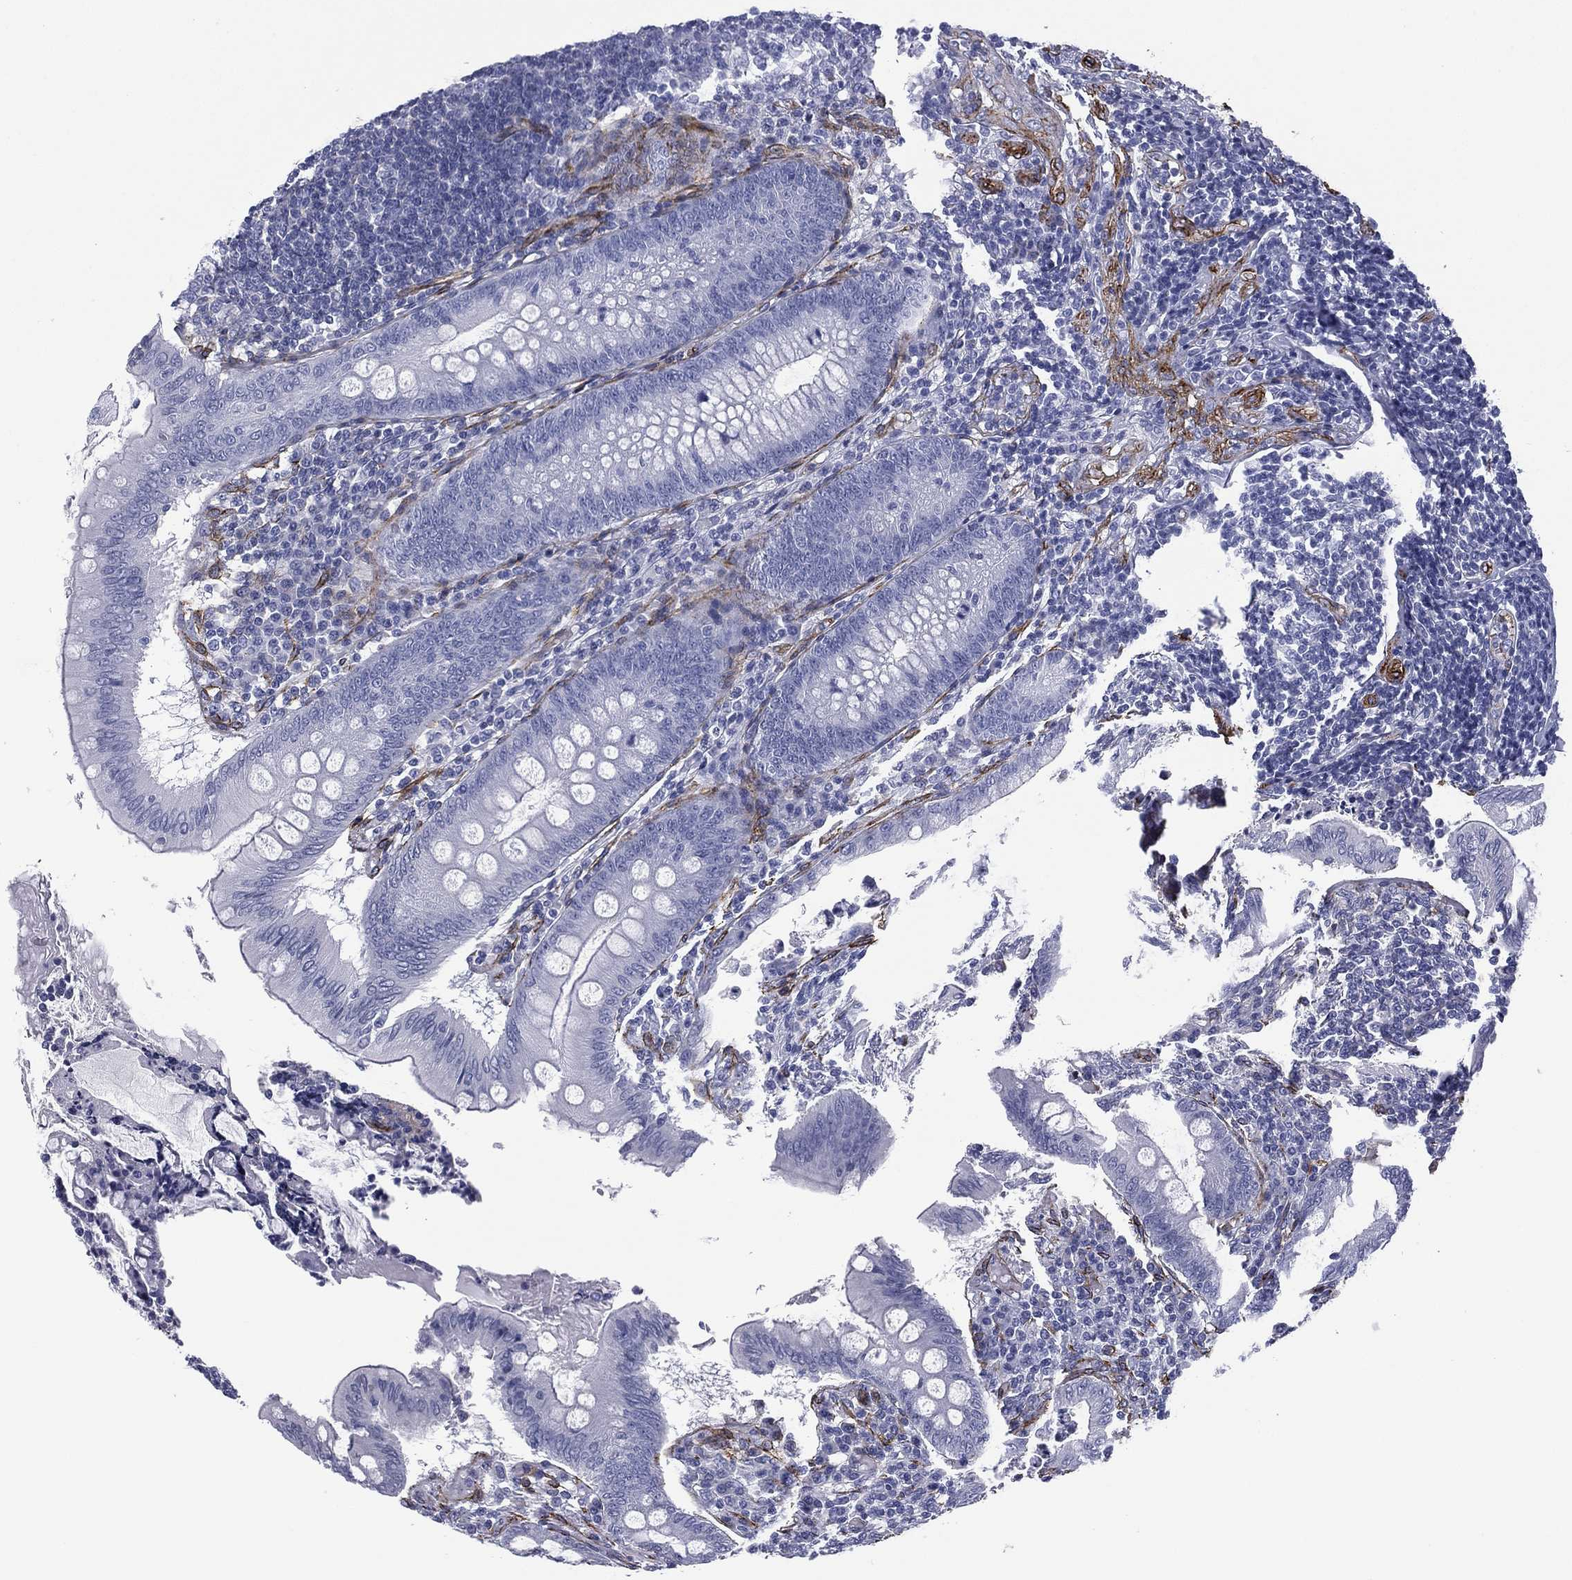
{"staining": {"intensity": "negative", "quantity": "none", "location": "none"}, "tissue": "appendix", "cell_type": "Glandular cells", "image_type": "normal", "snomed": [{"axis": "morphology", "description": "Normal tissue, NOS"}, {"axis": "morphology", "description": "Inflammation, NOS"}, {"axis": "topography", "description": "Appendix"}], "caption": "Immunohistochemical staining of benign human appendix shows no significant staining in glandular cells. The staining was performed using DAB (3,3'-diaminobenzidine) to visualize the protein expression in brown, while the nuclei were stained in blue with hematoxylin (Magnification: 20x).", "gene": "CAVIN3", "patient": {"sex": "male", "age": 16}}